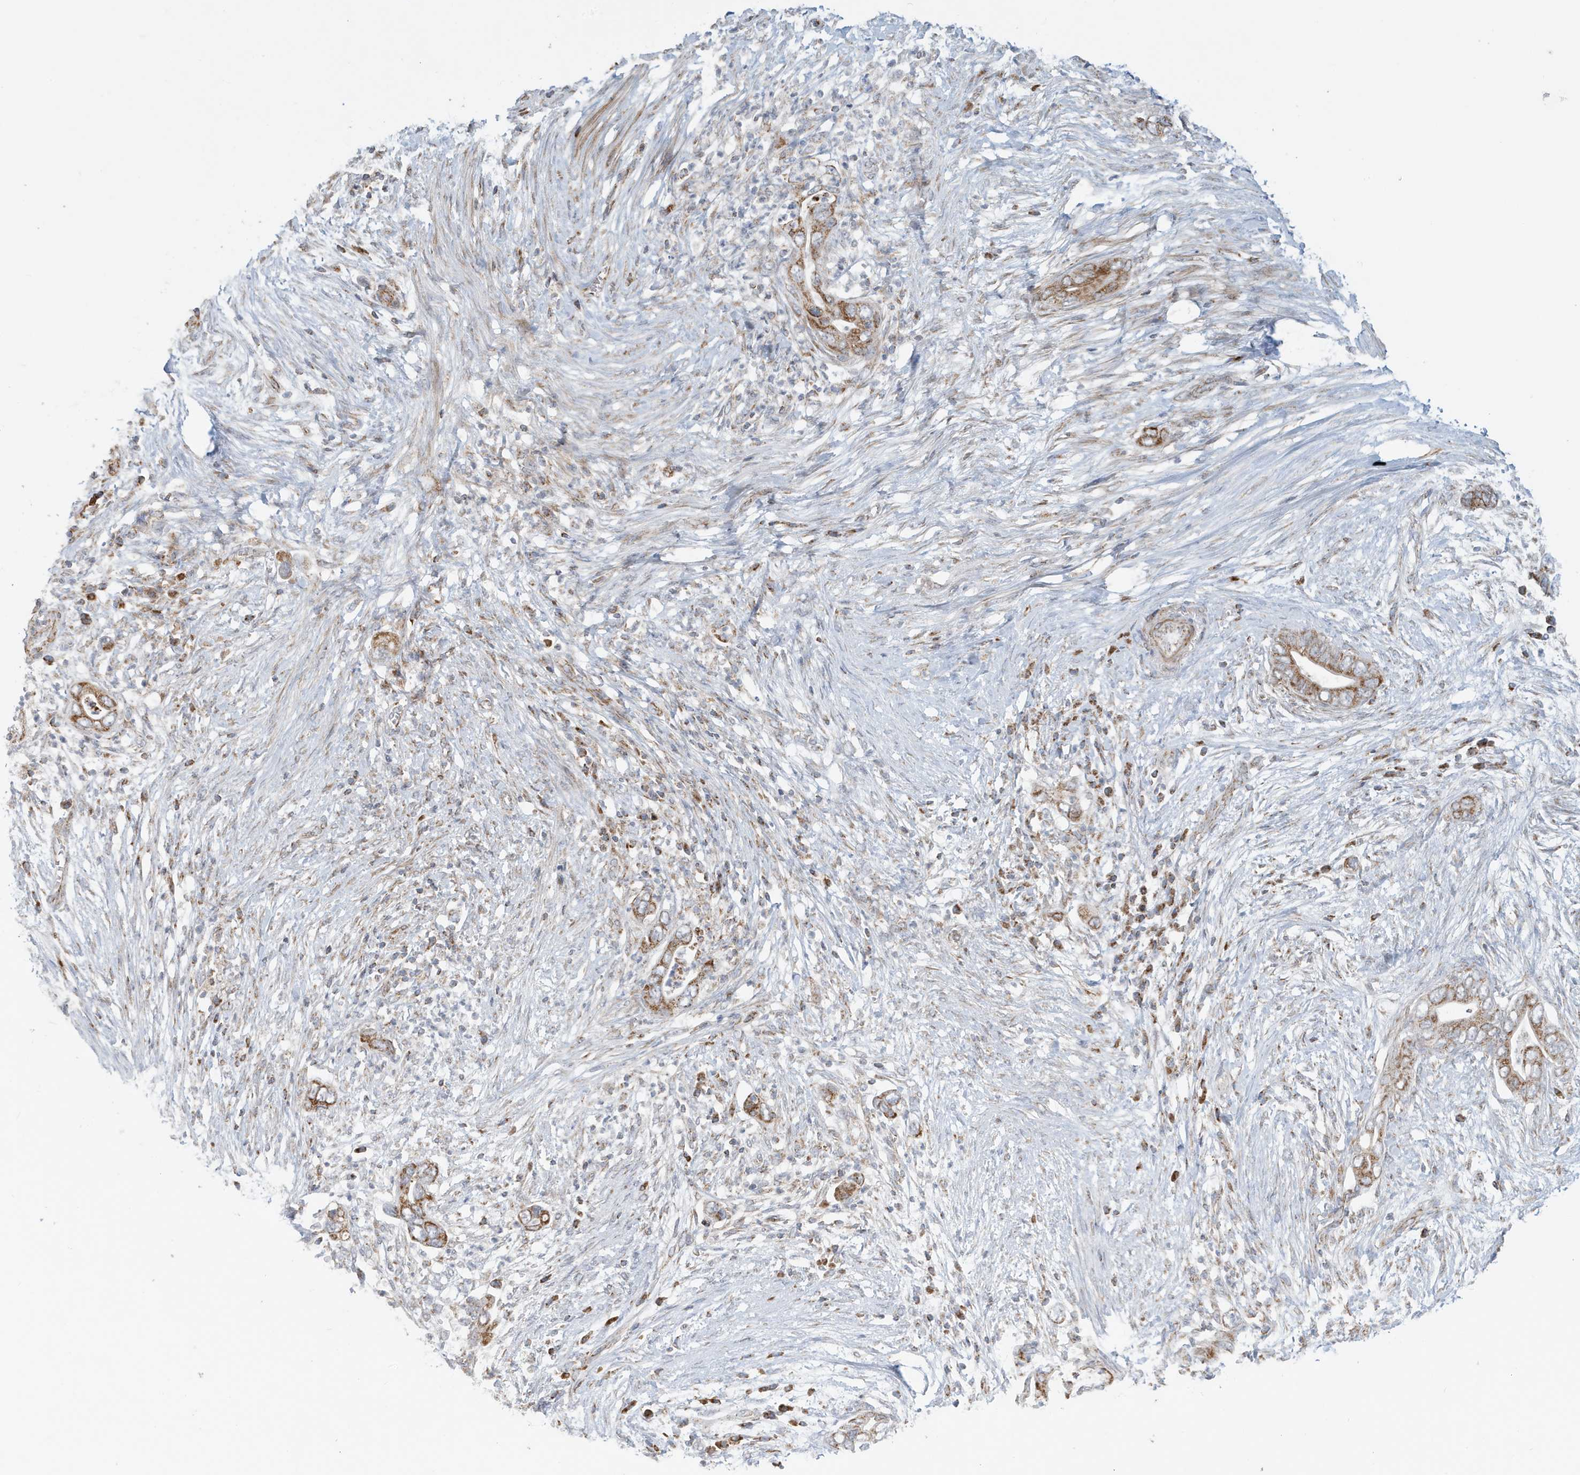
{"staining": {"intensity": "moderate", "quantity": ">75%", "location": "cytoplasmic/membranous"}, "tissue": "pancreatic cancer", "cell_type": "Tumor cells", "image_type": "cancer", "snomed": [{"axis": "morphology", "description": "Adenocarcinoma, NOS"}, {"axis": "topography", "description": "Pancreas"}], "caption": "Approximately >75% of tumor cells in adenocarcinoma (pancreatic) display moderate cytoplasmic/membranous protein staining as visualized by brown immunohistochemical staining.", "gene": "MAN1A1", "patient": {"sex": "male", "age": 75}}